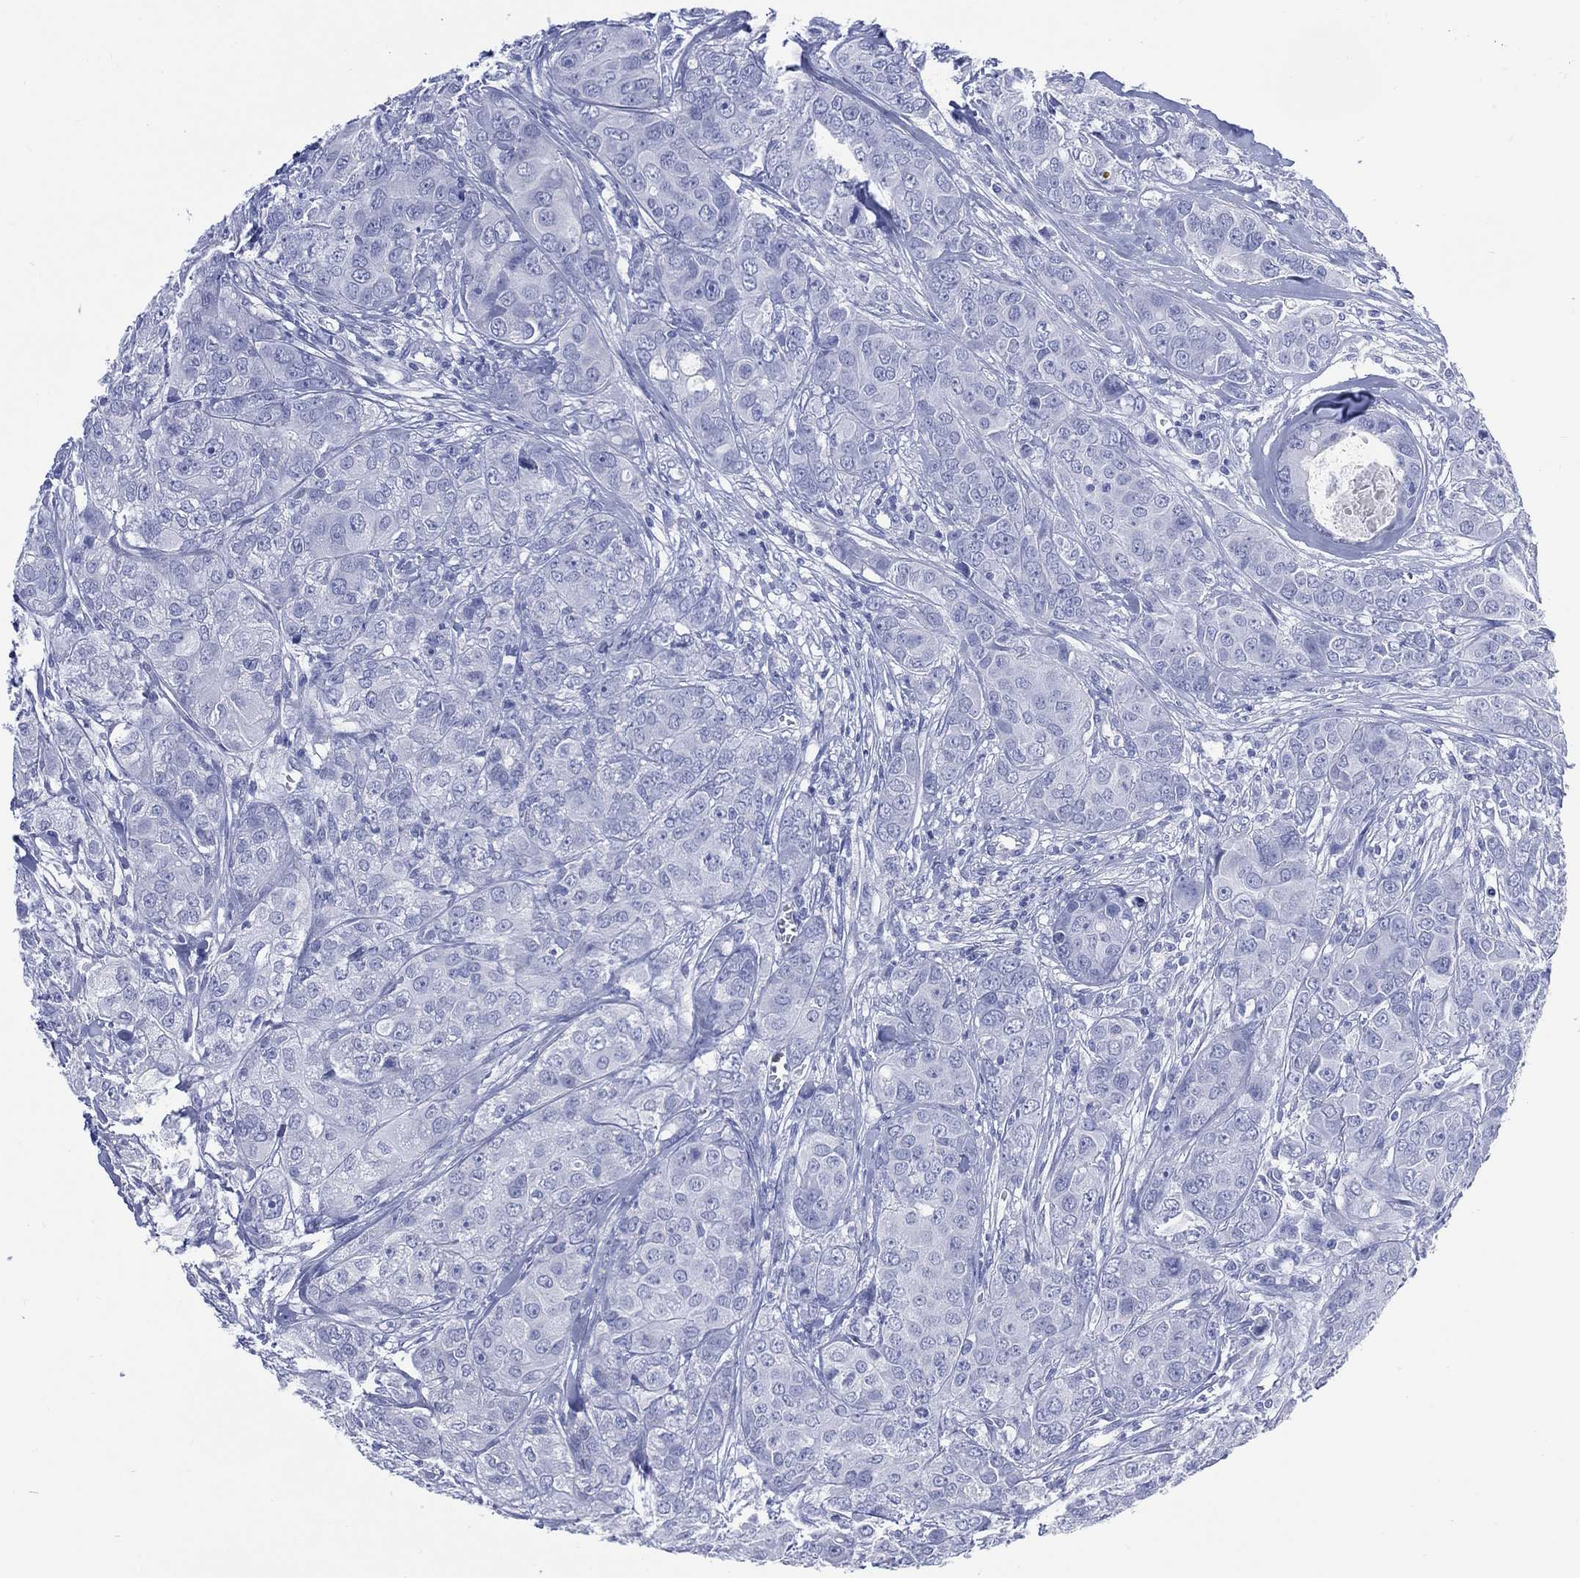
{"staining": {"intensity": "negative", "quantity": "none", "location": "none"}, "tissue": "breast cancer", "cell_type": "Tumor cells", "image_type": "cancer", "snomed": [{"axis": "morphology", "description": "Duct carcinoma"}, {"axis": "topography", "description": "Breast"}], "caption": "This micrograph is of invasive ductal carcinoma (breast) stained with immunohistochemistry (IHC) to label a protein in brown with the nuclei are counter-stained blue. There is no positivity in tumor cells. (DAB immunohistochemistry with hematoxylin counter stain).", "gene": "LRRD1", "patient": {"sex": "female", "age": 43}}